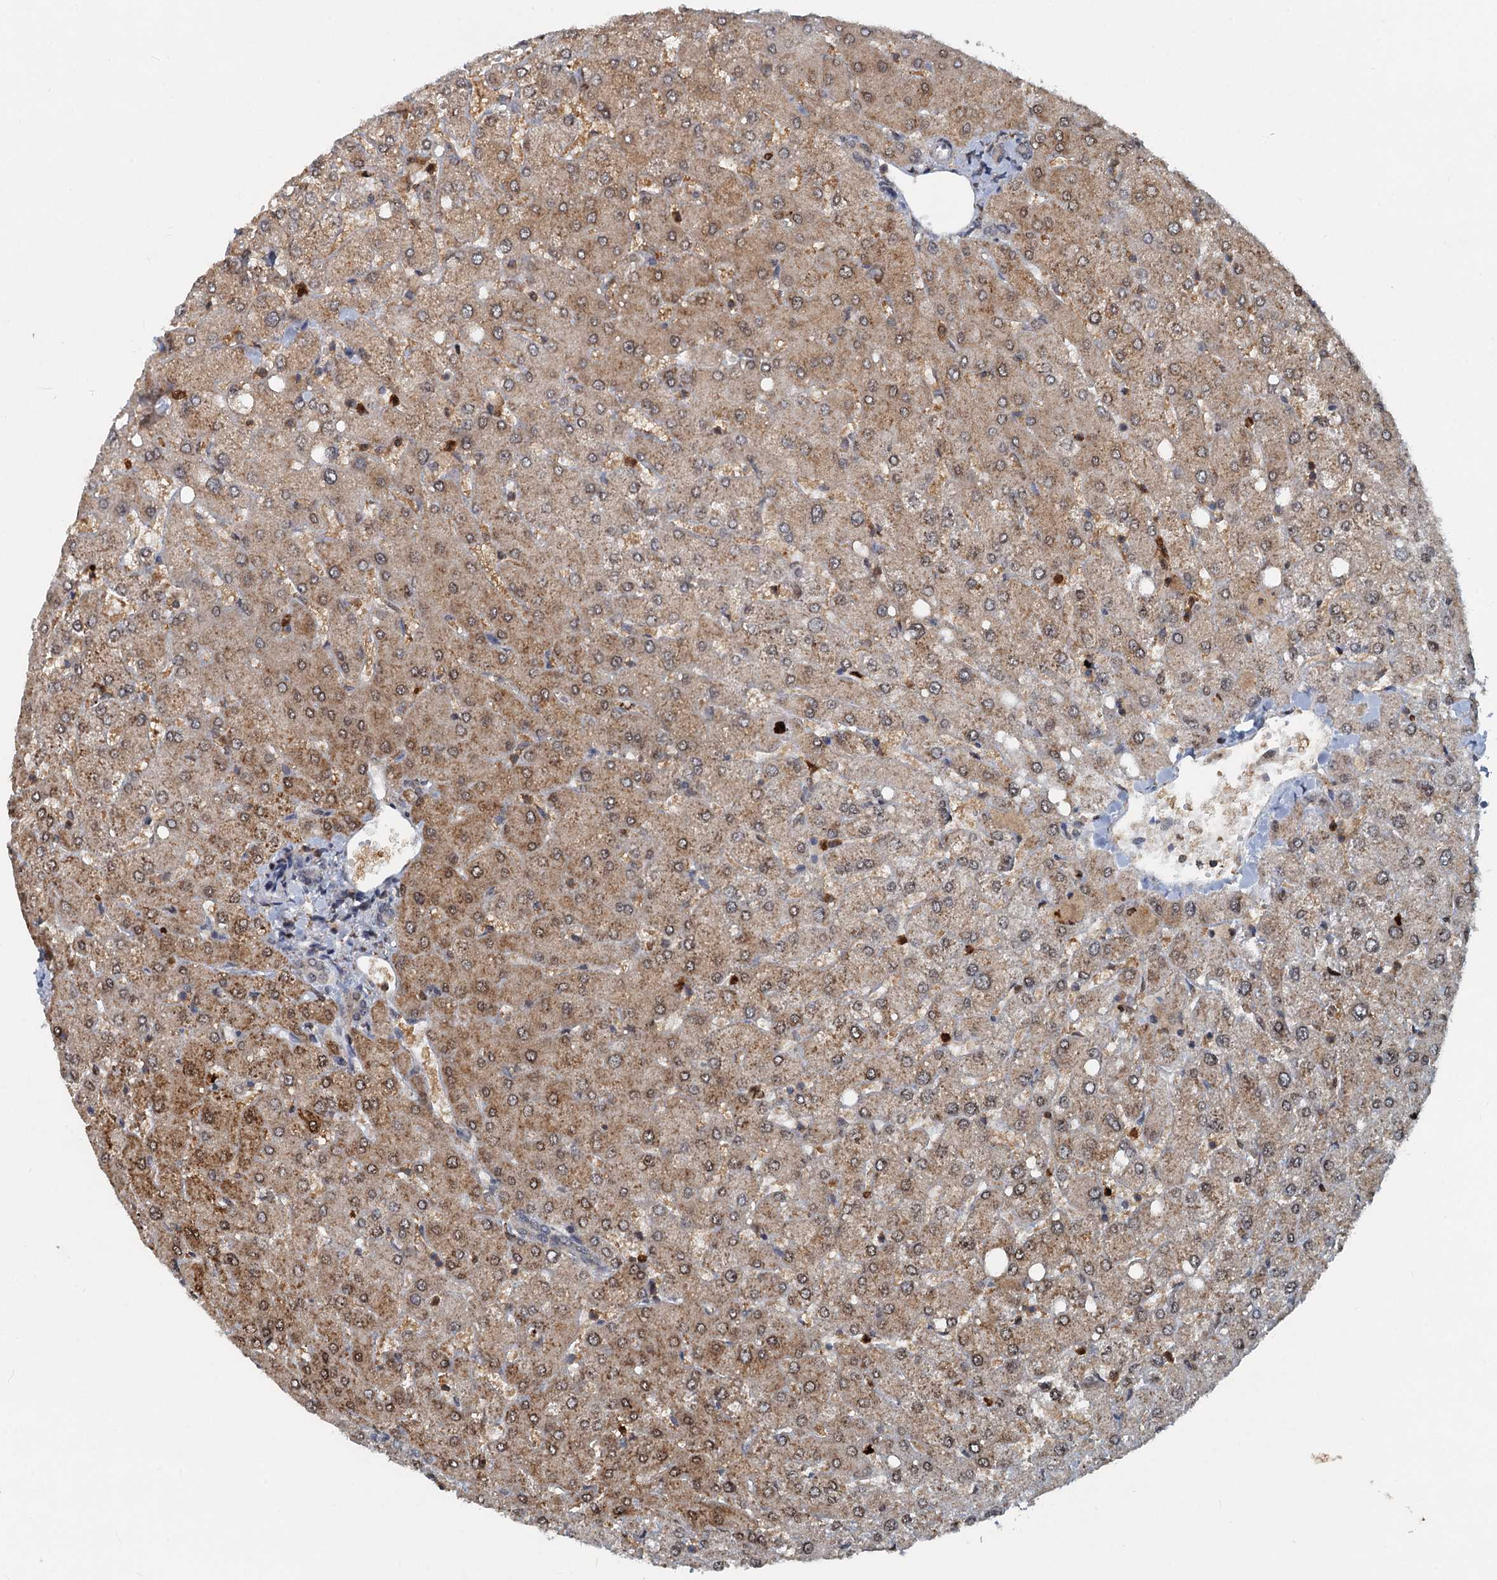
{"staining": {"intensity": "weak", "quantity": "<25%", "location": "cytoplasmic/membranous"}, "tissue": "liver", "cell_type": "Cholangiocytes", "image_type": "normal", "snomed": [{"axis": "morphology", "description": "Normal tissue, NOS"}, {"axis": "topography", "description": "Liver"}], "caption": "A high-resolution photomicrograph shows IHC staining of normal liver, which shows no significant expression in cholangiocytes. The staining was performed using DAB to visualize the protein expression in brown, while the nuclei were stained in blue with hematoxylin (Magnification: 20x).", "gene": "GPI", "patient": {"sex": "female", "age": 54}}